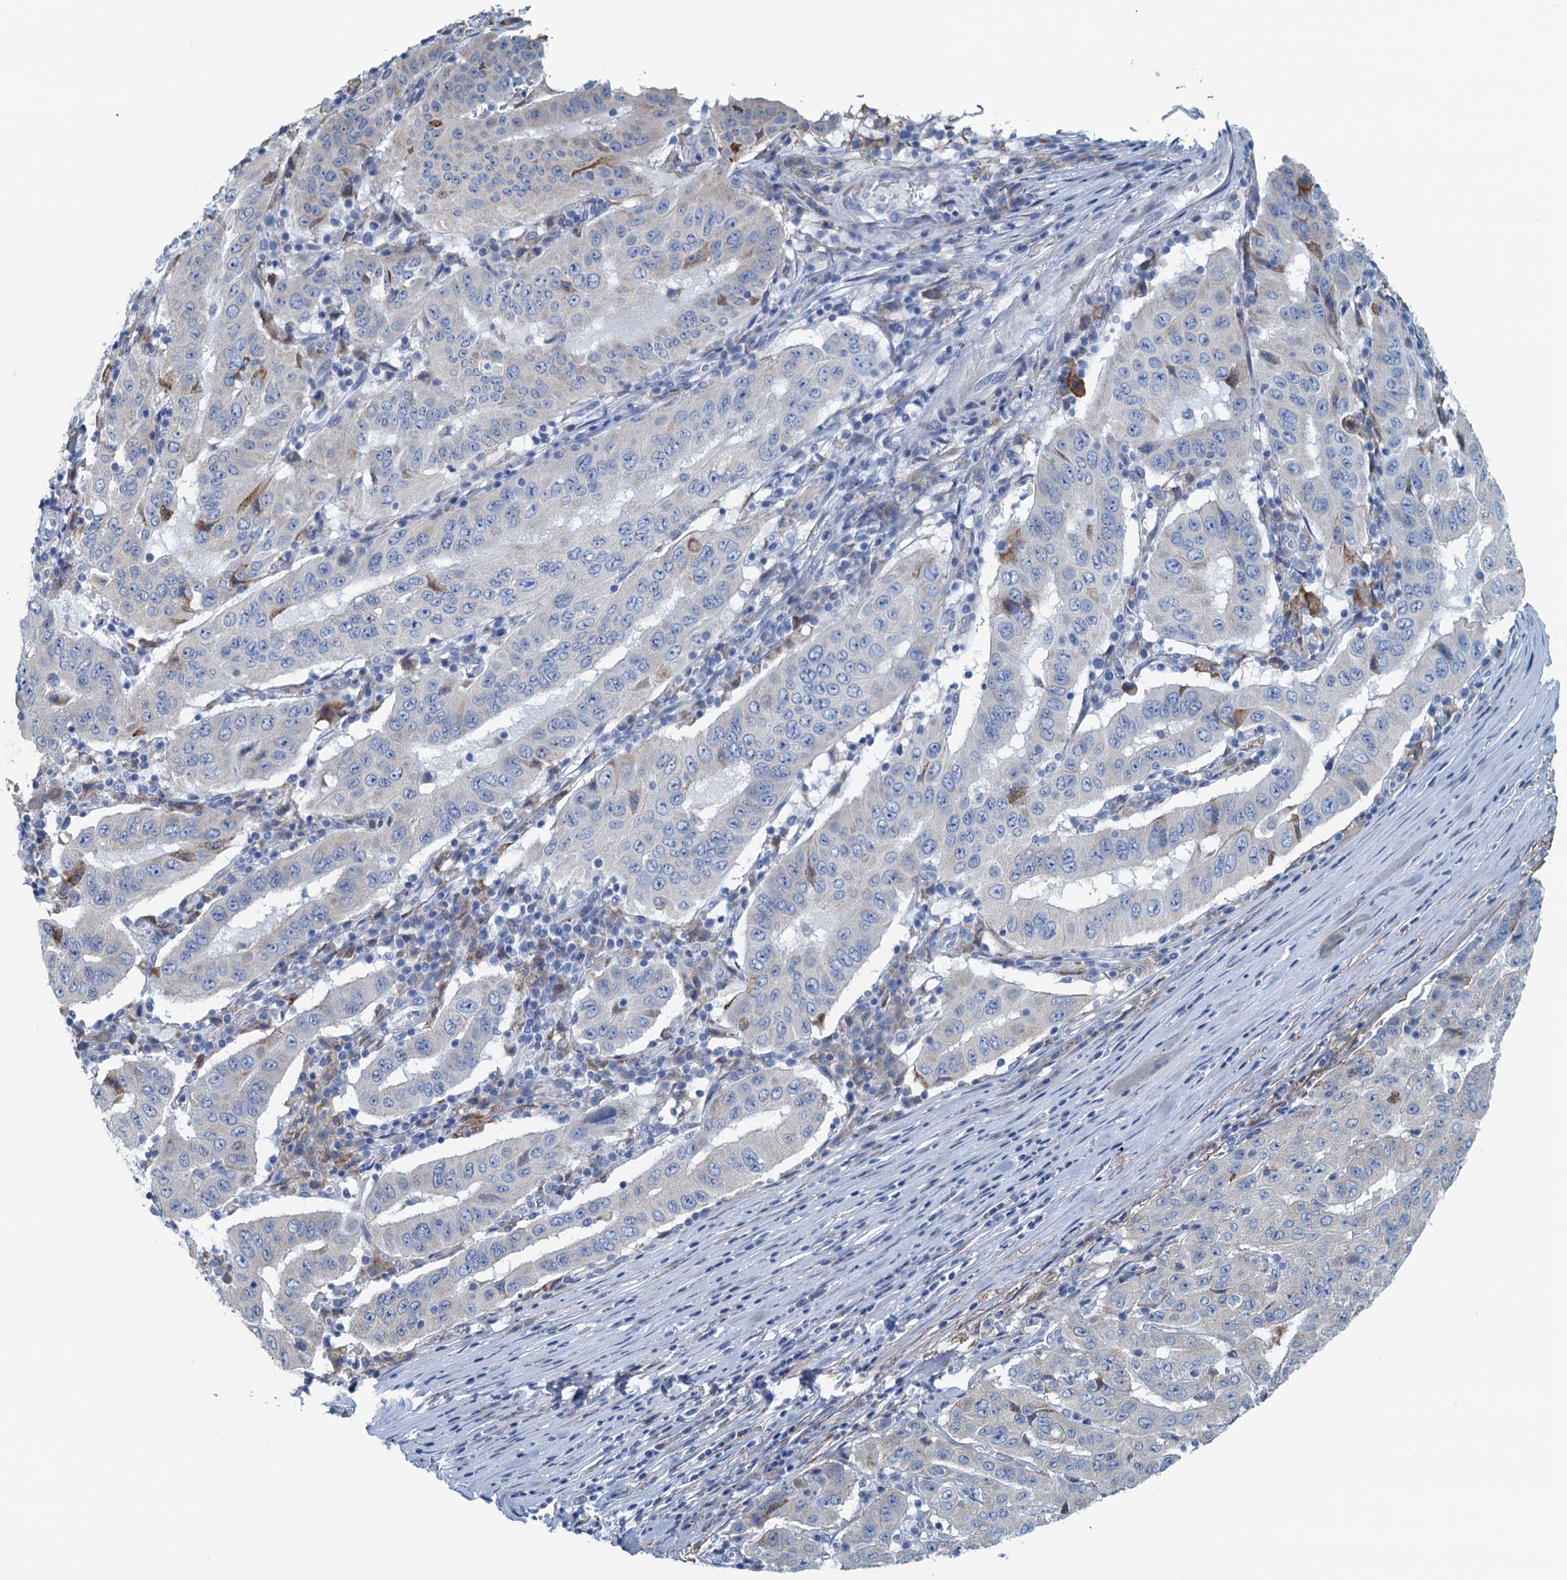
{"staining": {"intensity": "negative", "quantity": "none", "location": "none"}, "tissue": "pancreatic cancer", "cell_type": "Tumor cells", "image_type": "cancer", "snomed": [{"axis": "morphology", "description": "Adenocarcinoma, NOS"}, {"axis": "topography", "description": "Pancreas"}], "caption": "Immunohistochemistry histopathology image of neoplastic tissue: human pancreatic cancer stained with DAB exhibits no significant protein positivity in tumor cells. Brightfield microscopy of IHC stained with DAB (3,3'-diaminobenzidine) (brown) and hematoxylin (blue), captured at high magnification.", "gene": "C10orf88", "patient": {"sex": "male", "age": 63}}